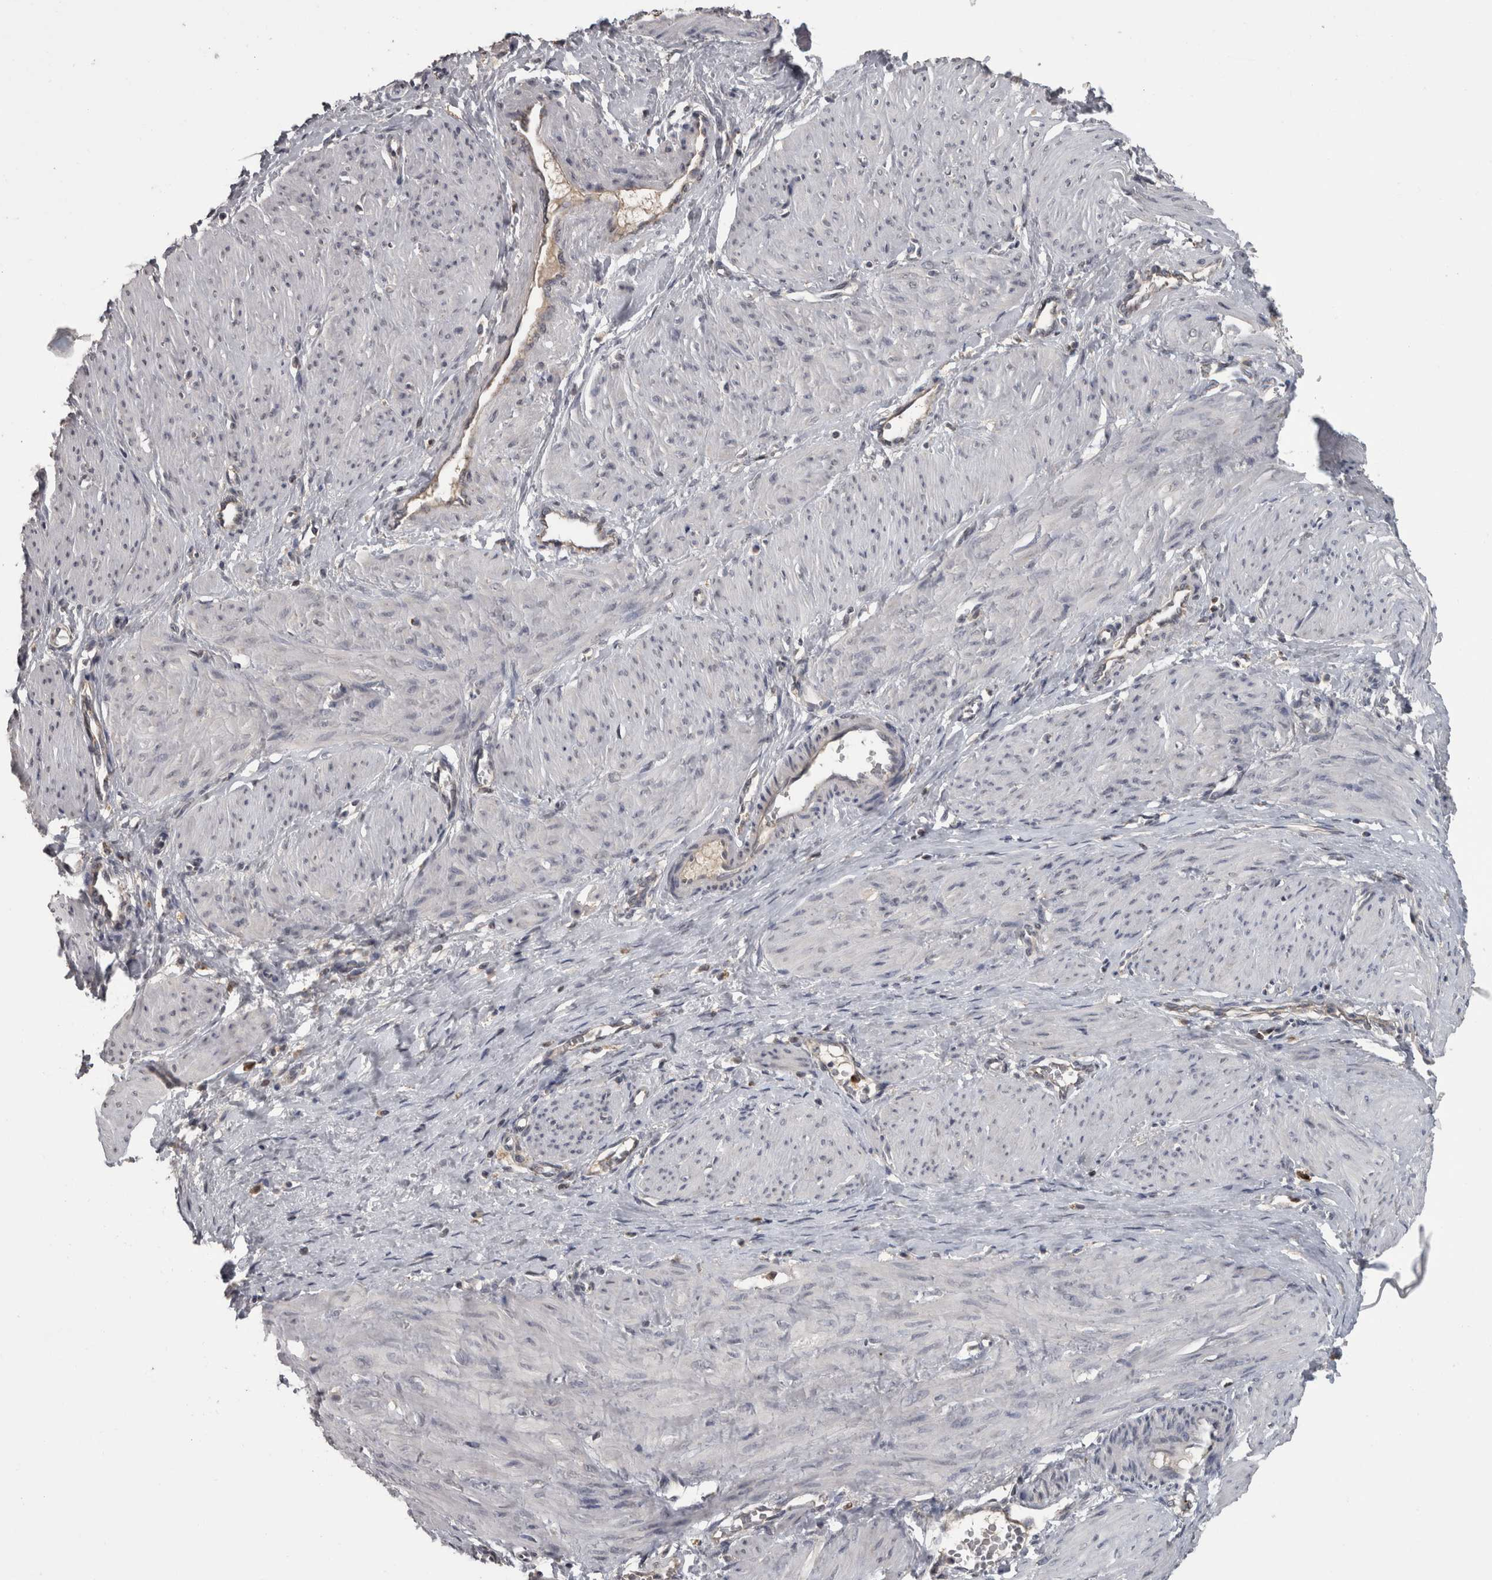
{"staining": {"intensity": "negative", "quantity": "none", "location": "none"}, "tissue": "smooth muscle", "cell_type": "Smooth muscle cells", "image_type": "normal", "snomed": [{"axis": "morphology", "description": "Normal tissue, NOS"}, {"axis": "topography", "description": "Endometrium"}], "caption": "This micrograph is of unremarkable smooth muscle stained with IHC to label a protein in brown with the nuclei are counter-stained blue. There is no staining in smooth muscle cells.", "gene": "NAAA", "patient": {"sex": "female", "age": 33}}